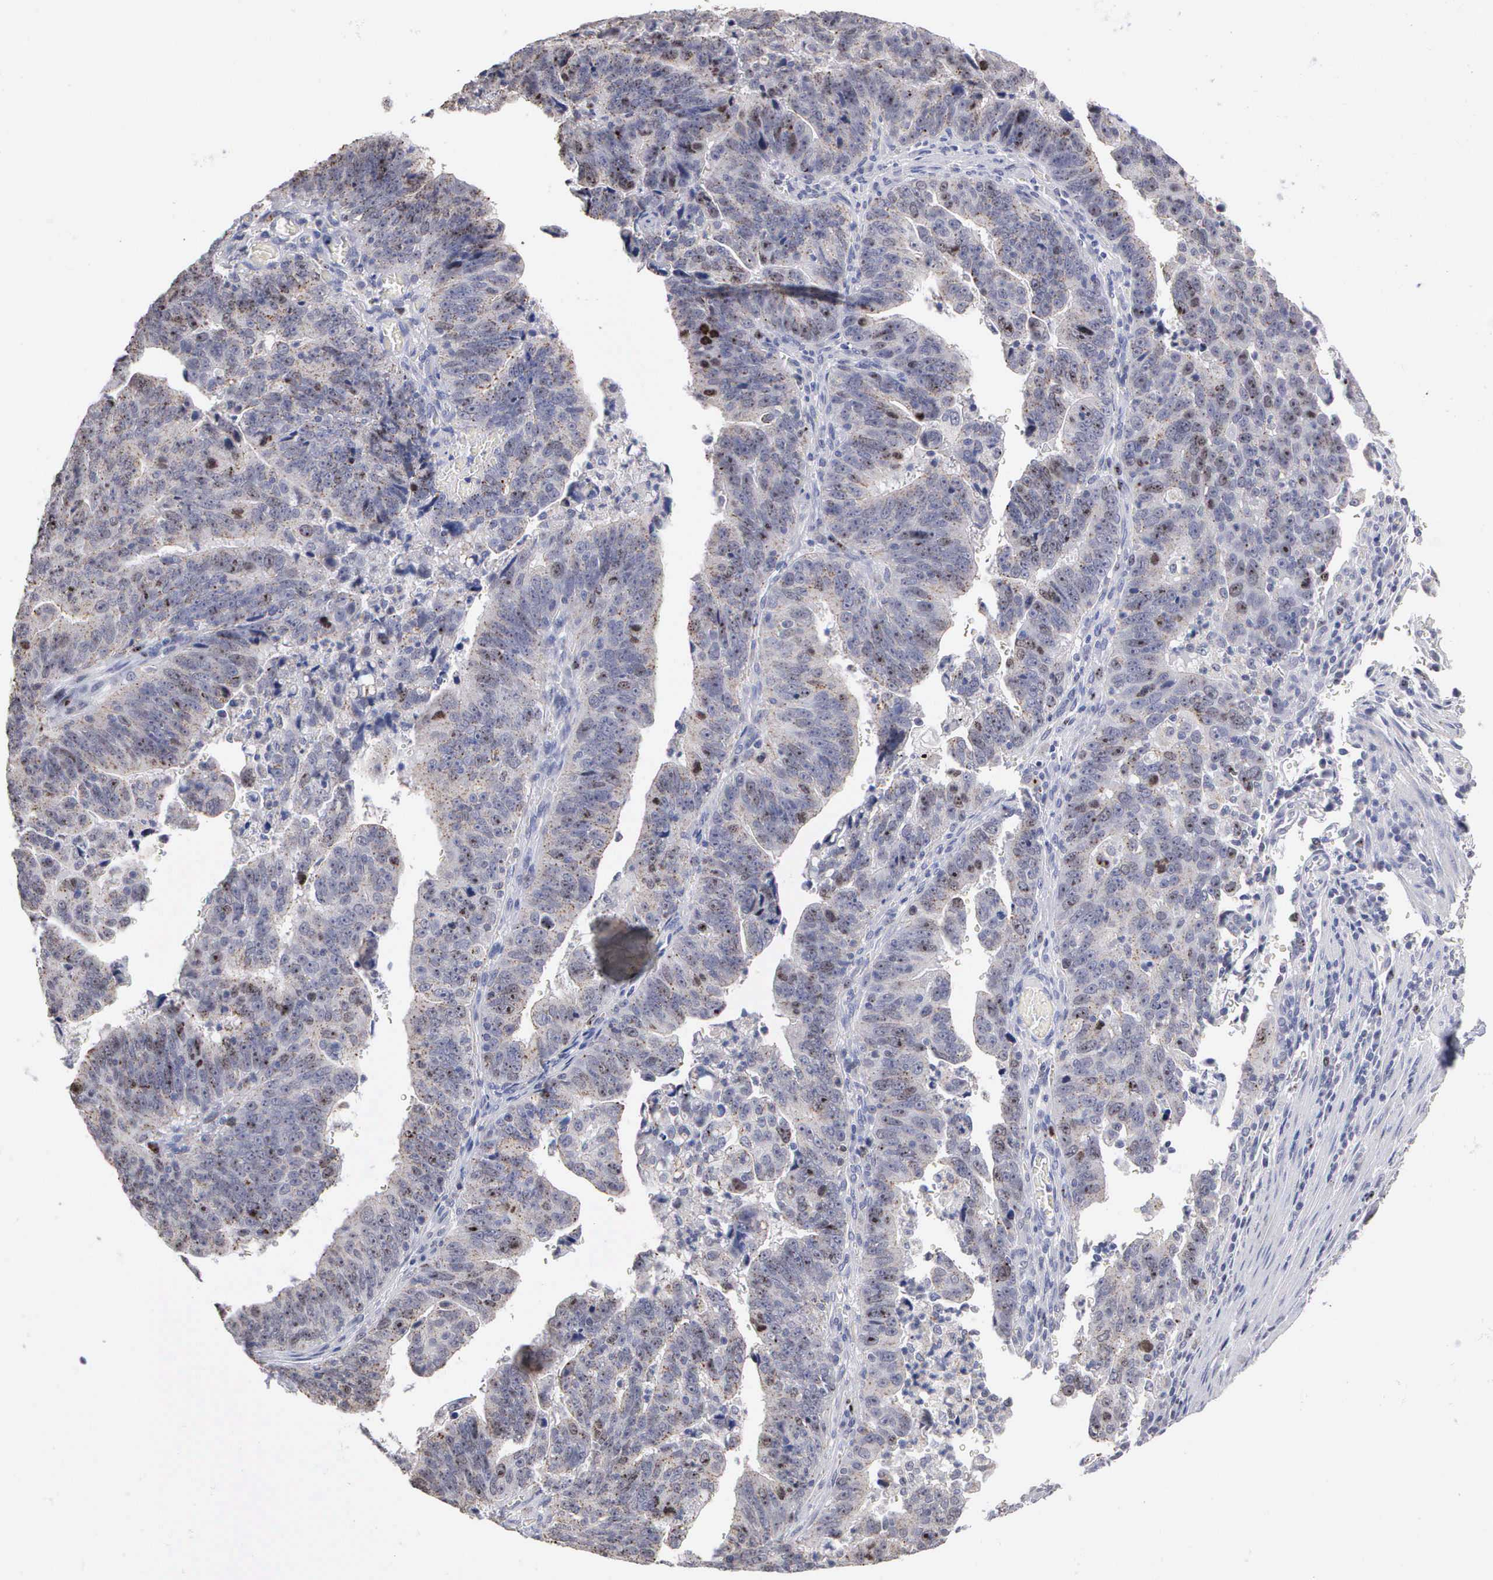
{"staining": {"intensity": "moderate", "quantity": "25%-75%", "location": "cytoplasmic/membranous,nuclear"}, "tissue": "stomach cancer", "cell_type": "Tumor cells", "image_type": "cancer", "snomed": [{"axis": "morphology", "description": "Adenocarcinoma, NOS"}, {"axis": "topography", "description": "Stomach, upper"}], "caption": "Stomach adenocarcinoma stained for a protein shows moderate cytoplasmic/membranous and nuclear positivity in tumor cells.", "gene": "KDM6A", "patient": {"sex": "female", "age": 50}}